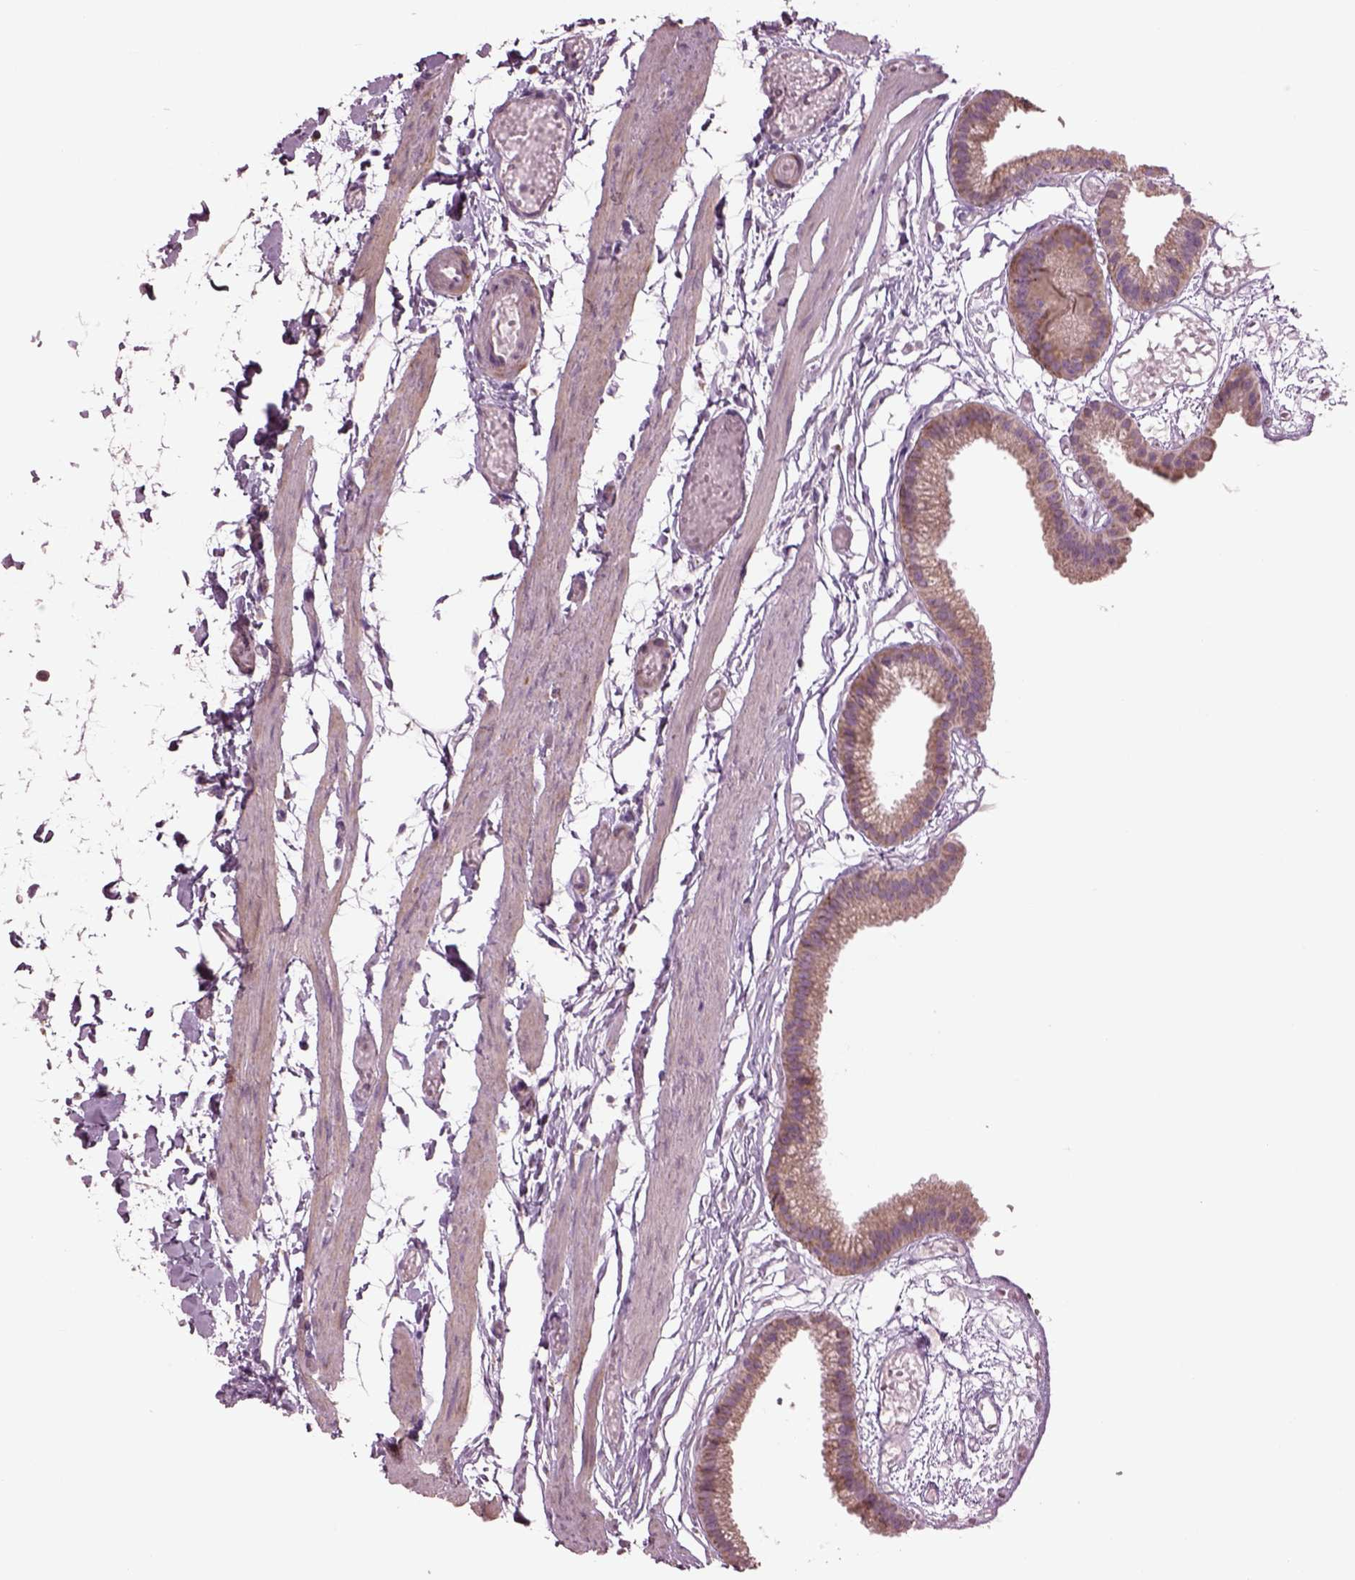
{"staining": {"intensity": "weak", "quantity": ">75%", "location": "cytoplasmic/membranous"}, "tissue": "gallbladder", "cell_type": "Glandular cells", "image_type": "normal", "snomed": [{"axis": "morphology", "description": "Normal tissue, NOS"}, {"axis": "topography", "description": "Gallbladder"}], "caption": "A histopathology image of gallbladder stained for a protein reveals weak cytoplasmic/membranous brown staining in glandular cells.", "gene": "SPATA7", "patient": {"sex": "female", "age": 45}}